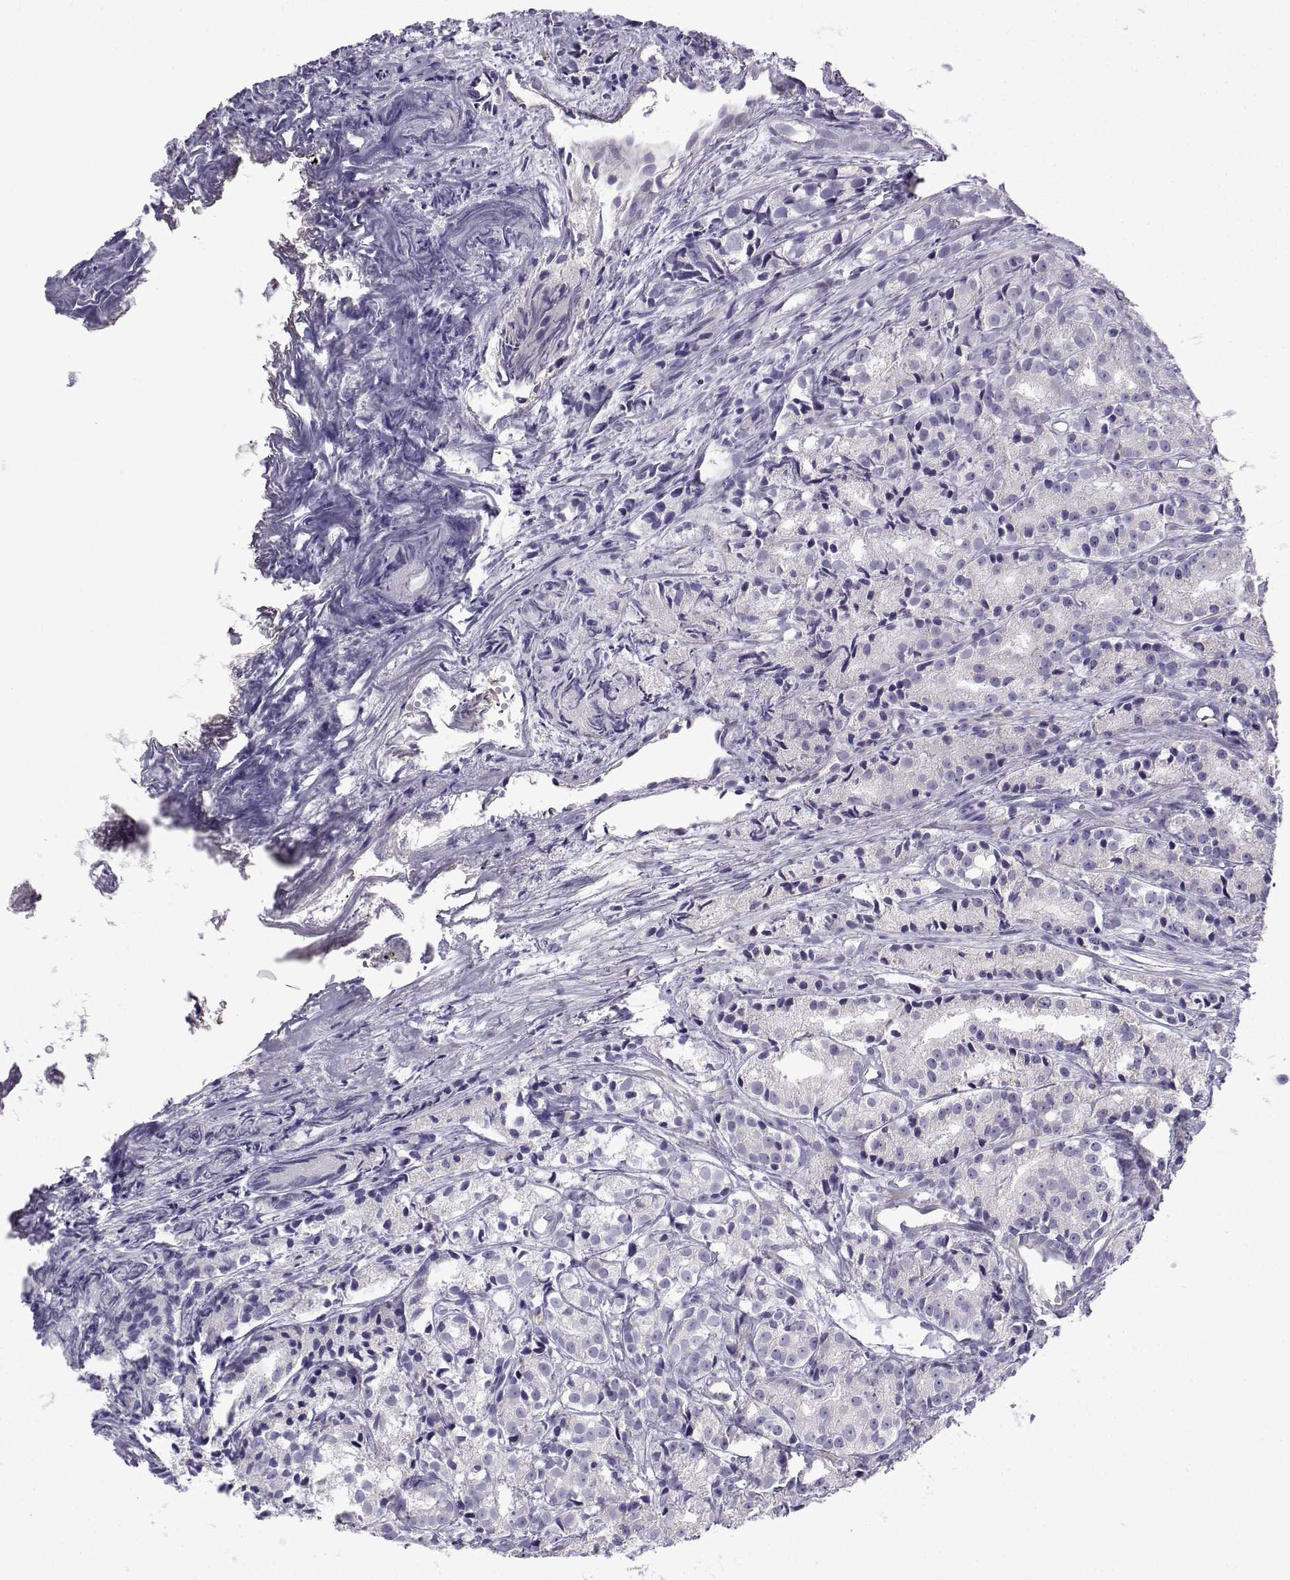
{"staining": {"intensity": "negative", "quantity": "none", "location": "none"}, "tissue": "prostate cancer", "cell_type": "Tumor cells", "image_type": "cancer", "snomed": [{"axis": "morphology", "description": "Adenocarcinoma, Medium grade"}, {"axis": "topography", "description": "Prostate"}], "caption": "Prostate cancer stained for a protein using immunohistochemistry reveals no staining tumor cells.", "gene": "SPACA7", "patient": {"sex": "male", "age": 74}}